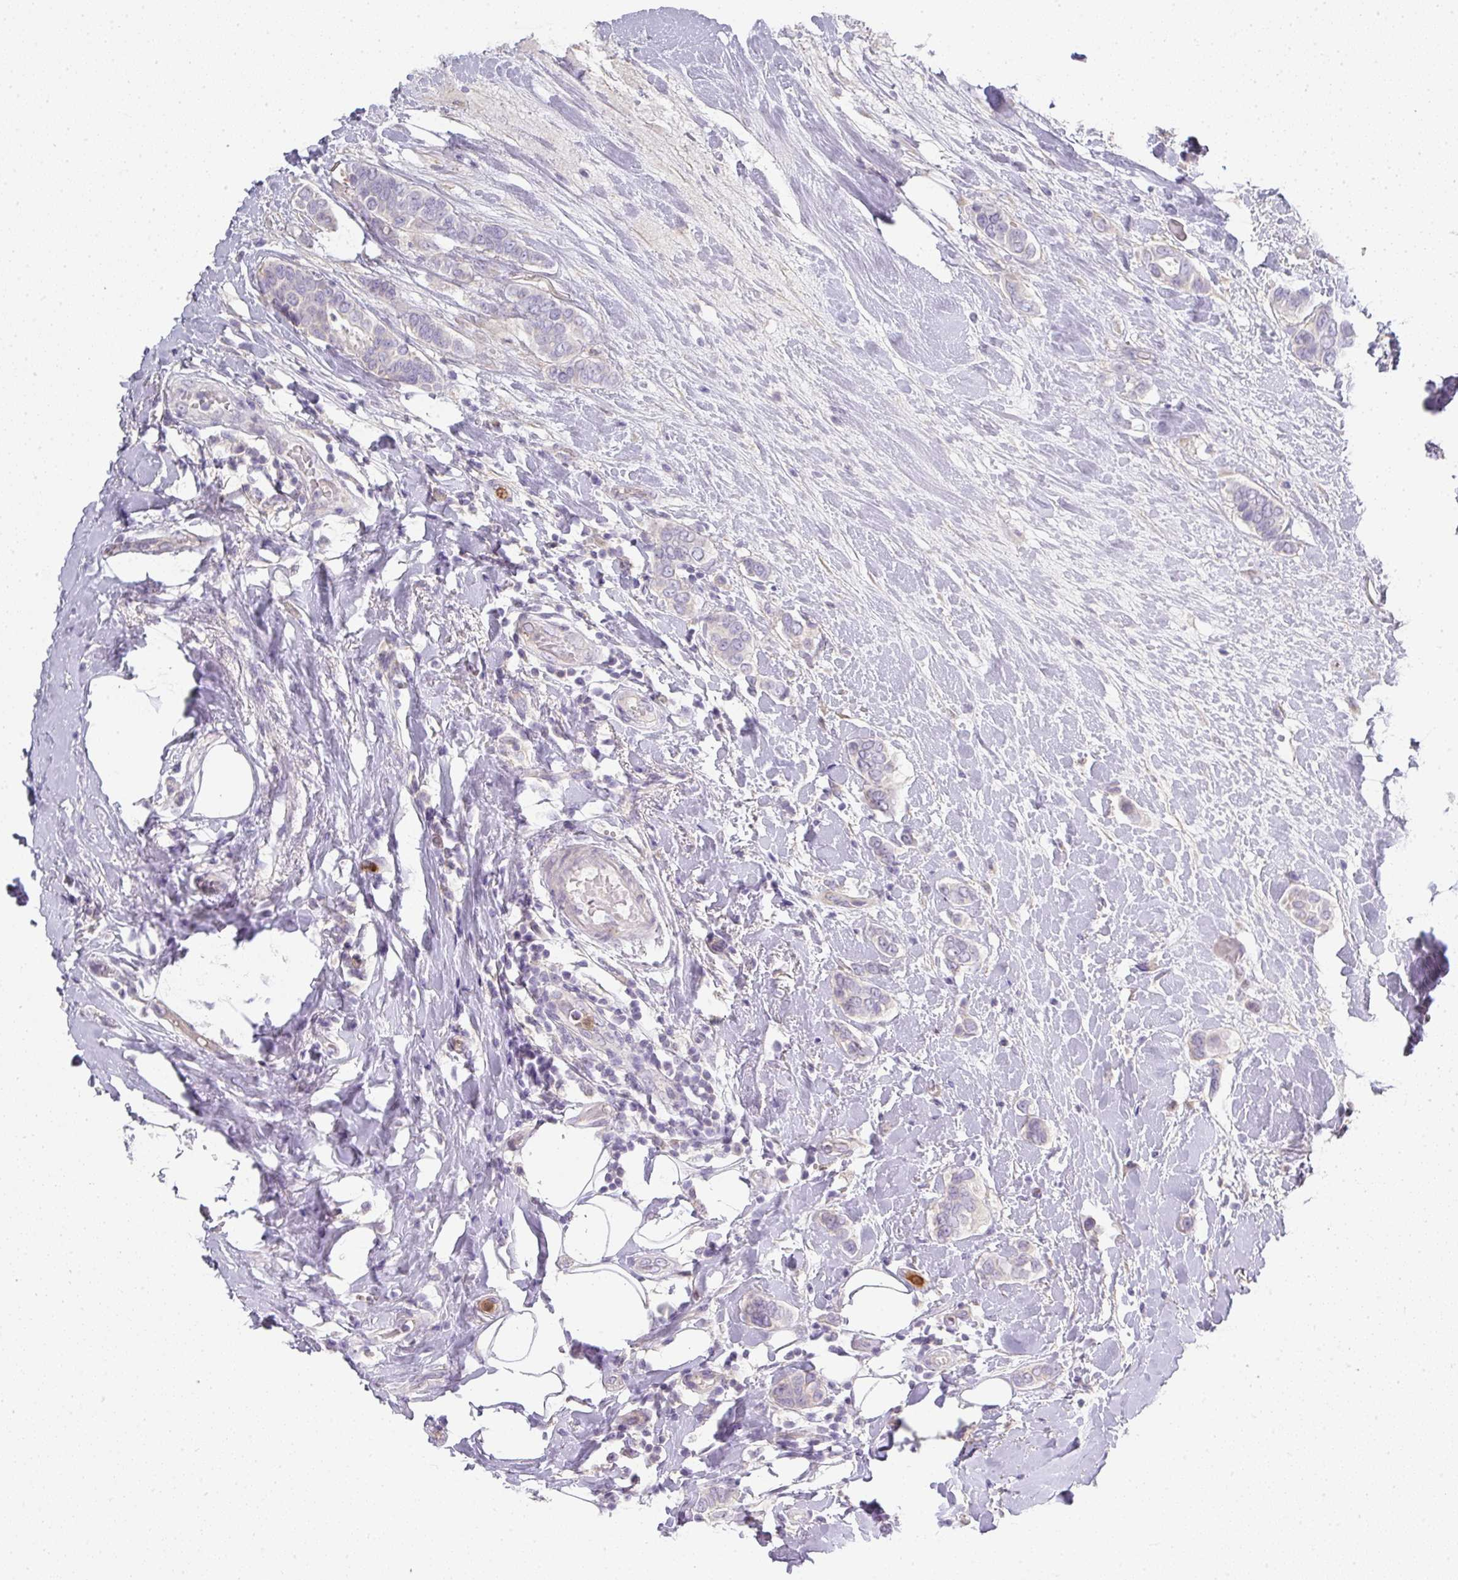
{"staining": {"intensity": "negative", "quantity": "none", "location": "none"}, "tissue": "breast cancer", "cell_type": "Tumor cells", "image_type": "cancer", "snomed": [{"axis": "morphology", "description": "Lobular carcinoma"}, {"axis": "topography", "description": "Breast"}], "caption": "This is an immunohistochemistry (IHC) photomicrograph of breast cancer. There is no expression in tumor cells.", "gene": "HHEX", "patient": {"sex": "female", "age": 51}}